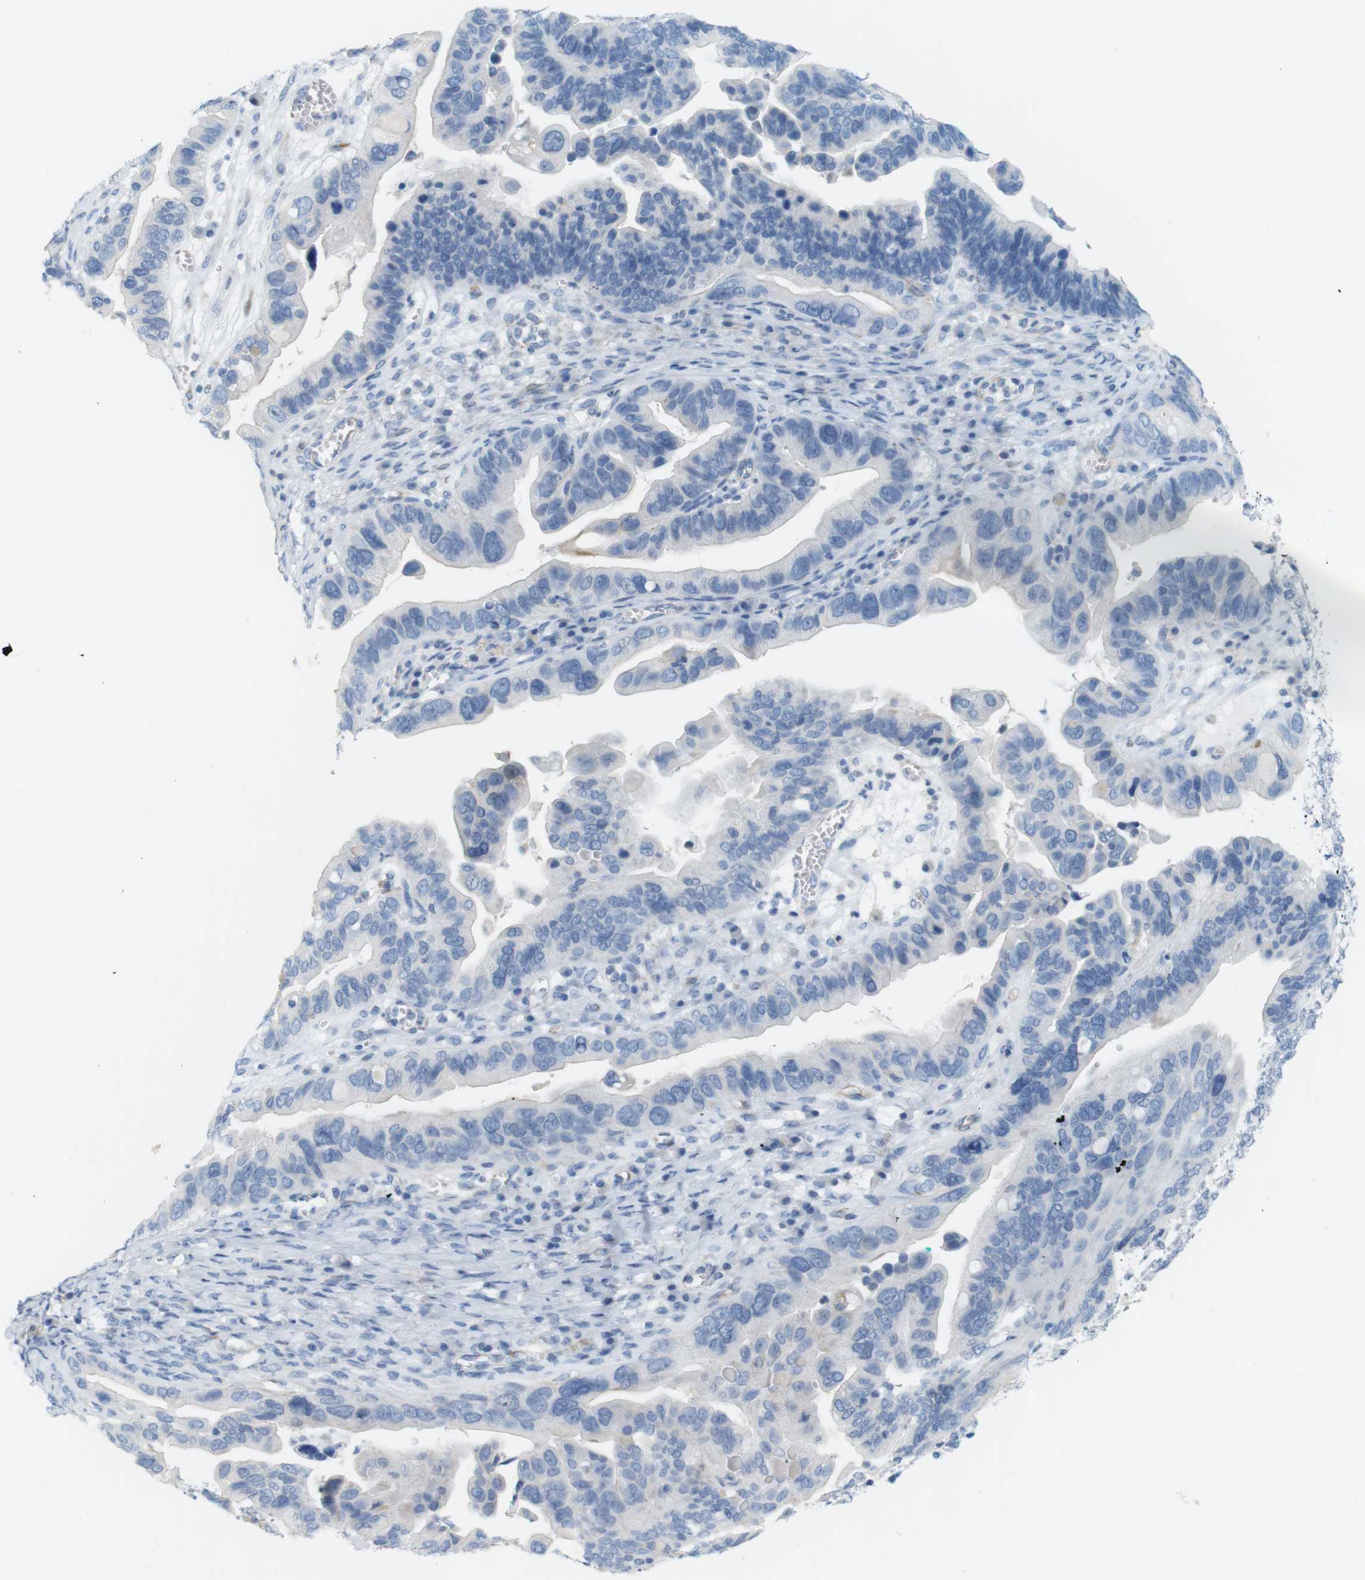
{"staining": {"intensity": "negative", "quantity": "none", "location": "none"}, "tissue": "ovarian cancer", "cell_type": "Tumor cells", "image_type": "cancer", "snomed": [{"axis": "morphology", "description": "Cystadenocarcinoma, serous, NOS"}, {"axis": "topography", "description": "Ovary"}], "caption": "IHC image of human serous cystadenocarcinoma (ovarian) stained for a protein (brown), which shows no staining in tumor cells.", "gene": "MYH9", "patient": {"sex": "female", "age": 56}}